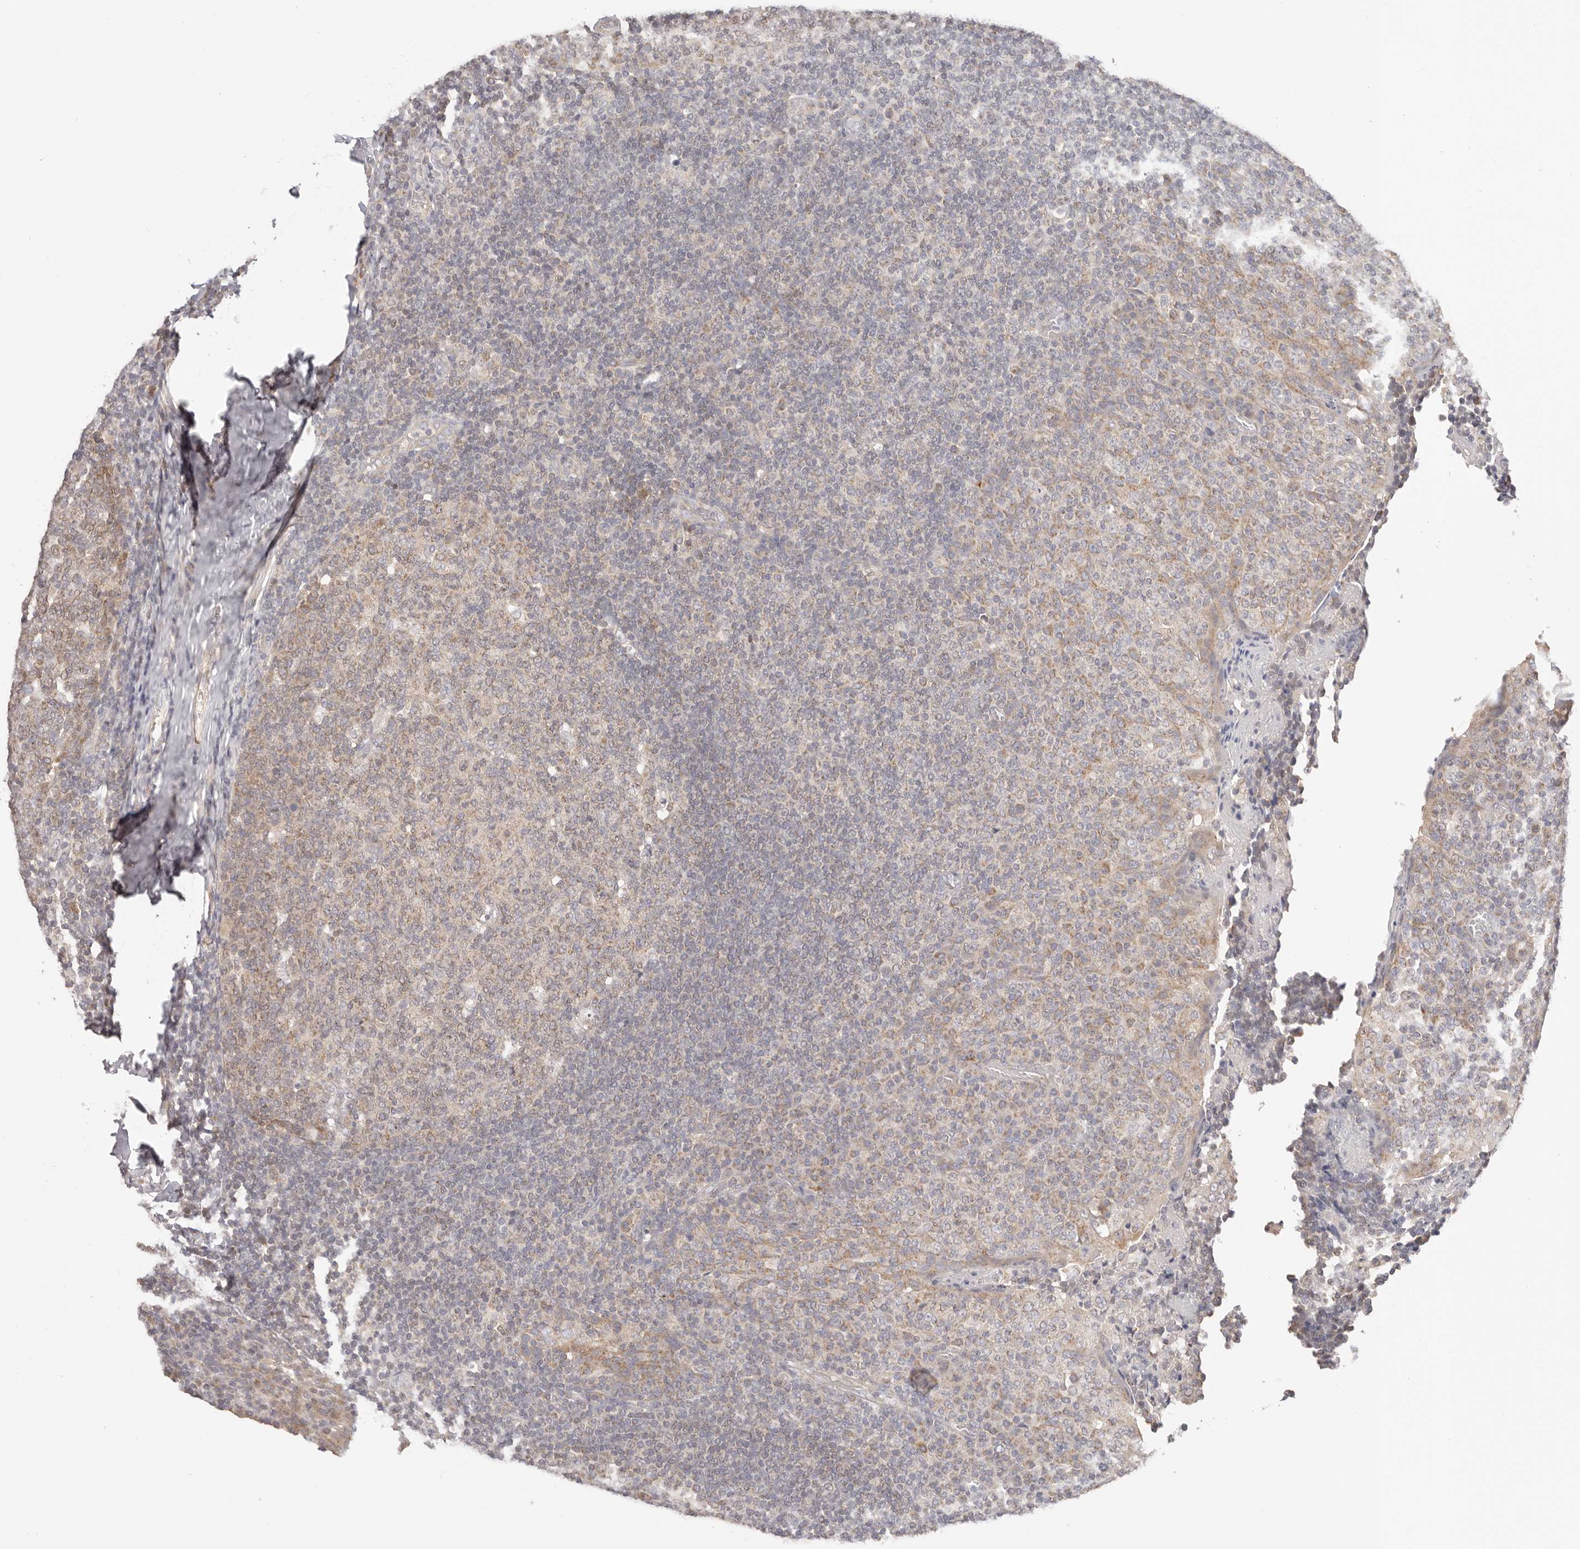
{"staining": {"intensity": "weak", "quantity": "25%-75%", "location": "cytoplasmic/membranous"}, "tissue": "tonsil", "cell_type": "Germinal center cells", "image_type": "normal", "snomed": [{"axis": "morphology", "description": "Normal tissue, NOS"}, {"axis": "topography", "description": "Tonsil"}], "caption": "The micrograph displays a brown stain indicating the presence of a protein in the cytoplasmic/membranous of germinal center cells in tonsil.", "gene": "KCMF1", "patient": {"sex": "female", "age": 19}}